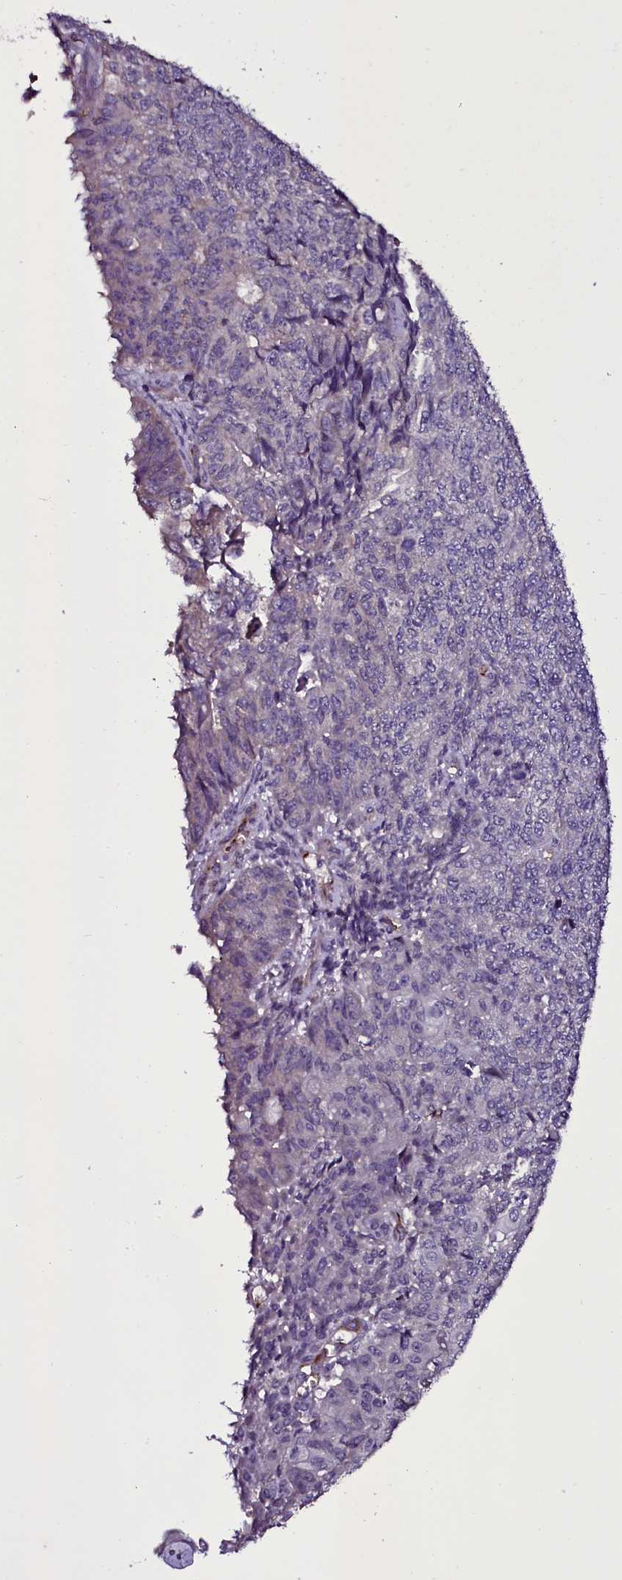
{"staining": {"intensity": "negative", "quantity": "none", "location": "none"}, "tissue": "endometrial cancer", "cell_type": "Tumor cells", "image_type": "cancer", "snomed": [{"axis": "morphology", "description": "Adenocarcinoma, NOS"}, {"axis": "topography", "description": "Endometrium"}], "caption": "Immunohistochemistry of human endometrial adenocarcinoma shows no expression in tumor cells.", "gene": "MEX3C", "patient": {"sex": "female", "age": 32}}